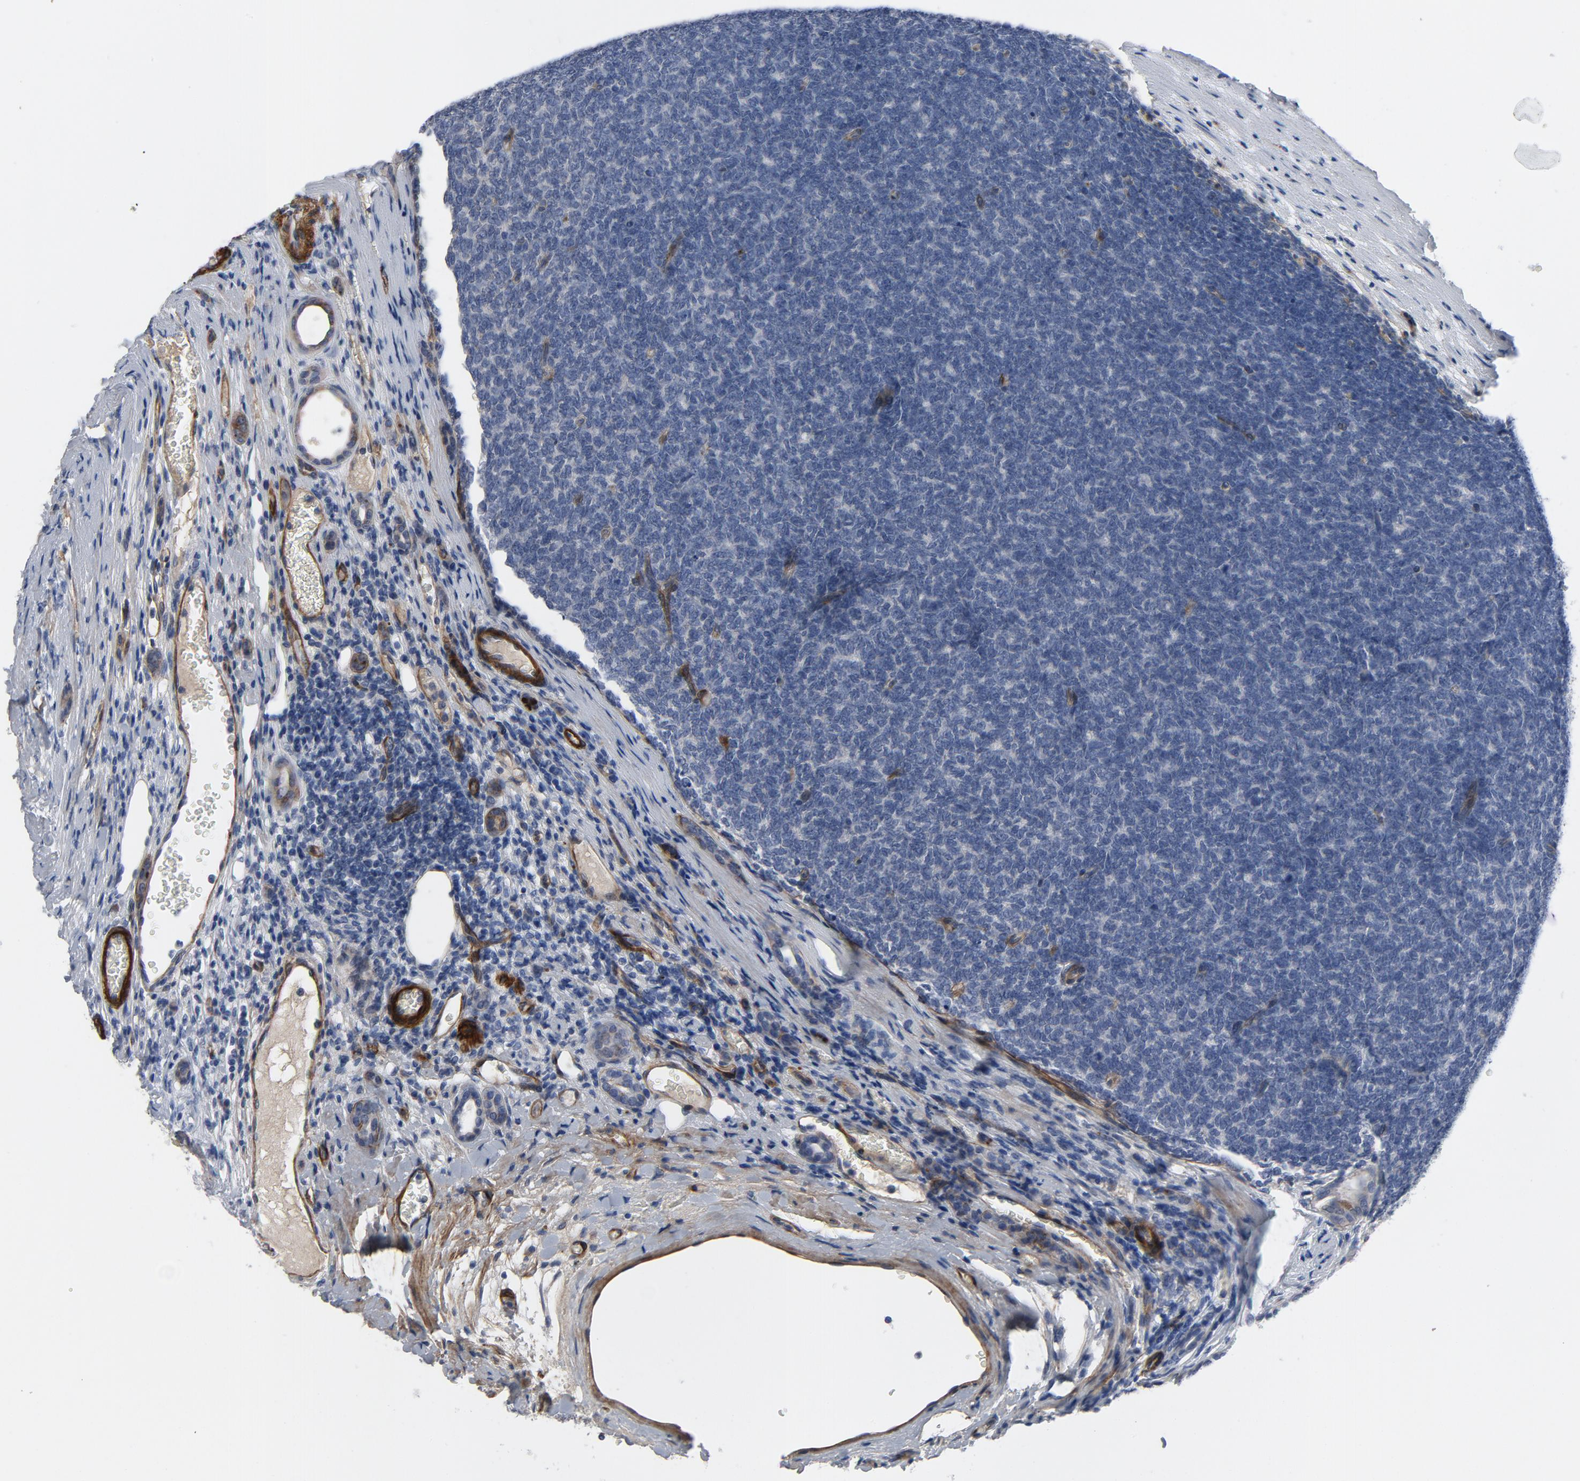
{"staining": {"intensity": "negative", "quantity": "none", "location": "none"}, "tissue": "renal cancer", "cell_type": "Tumor cells", "image_type": "cancer", "snomed": [{"axis": "morphology", "description": "Neoplasm, malignant, NOS"}, {"axis": "topography", "description": "Kidney"}], "caption": "High magnification brightfield microscopy of malignant neoplasm (renal) stained with DAB (3,3'-diaminobenzidine) (brown) and counterstained with hematoxylin (blue): tumor cells show no significant positivity.", "gene": "LAMC1", "patient": {"sex": "male", "age": 28}}